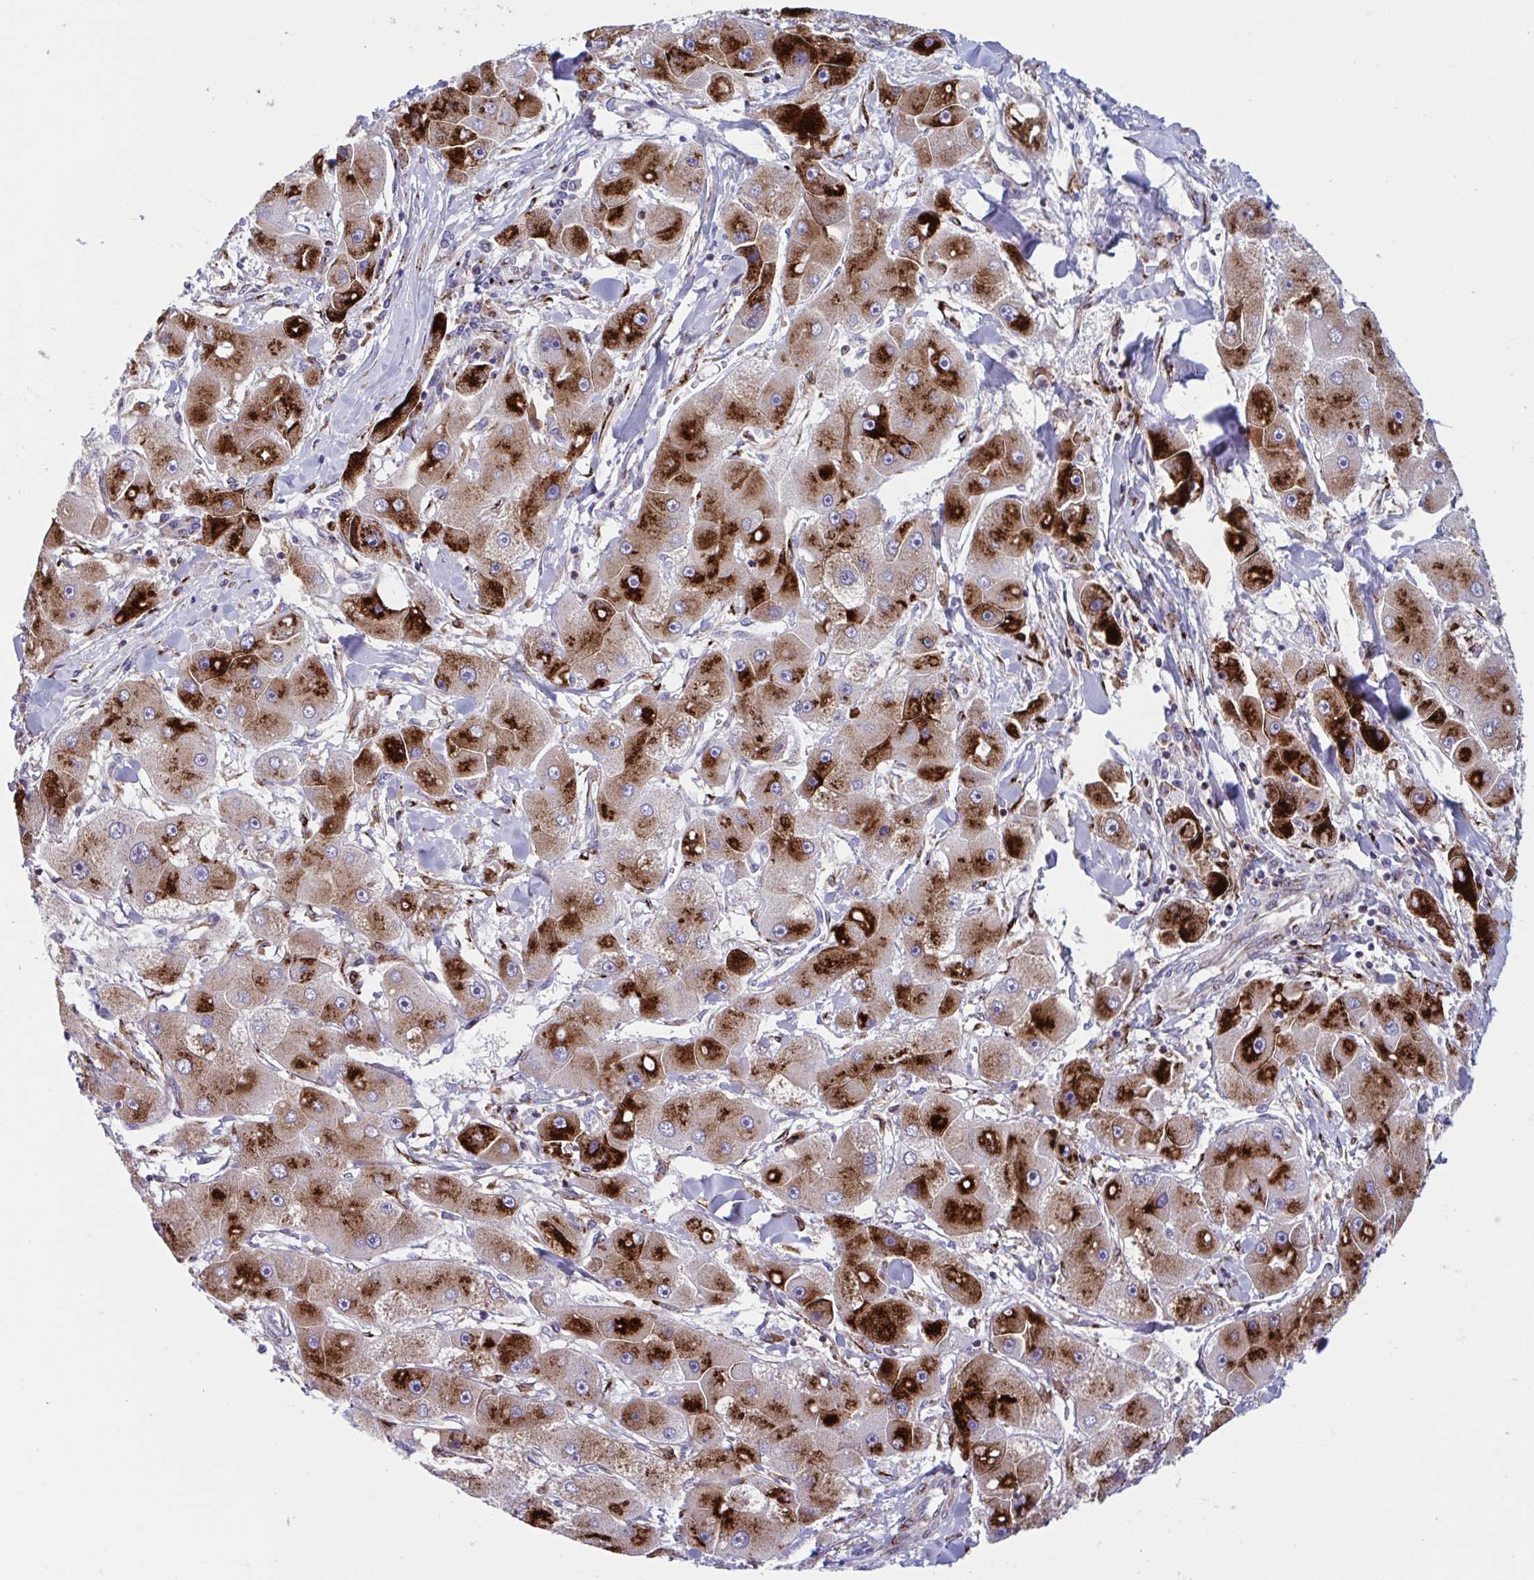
{"staining": {"intensity": "strong", "quantity": ">75%", "location": "cytoplasmic/membranous"}, "tissue": "liver cancer", "cell_type": "Tumor cells", "image_type": "cancer", "snomed": [{"axis": "morphology", "description": "Carcinoma, Hepatocellular, NOS"}, {"axis": "topography", "description": "Liver"}], "caption": "Approximately >75% of tumor cells in hepatocellular carcinoma (liver) display strong cytoplasmic/membranous protein staining as visualized by brown immunohistochemical staining.", "gene": "RFK", "patient": {"sex": "male", "age": 24}}